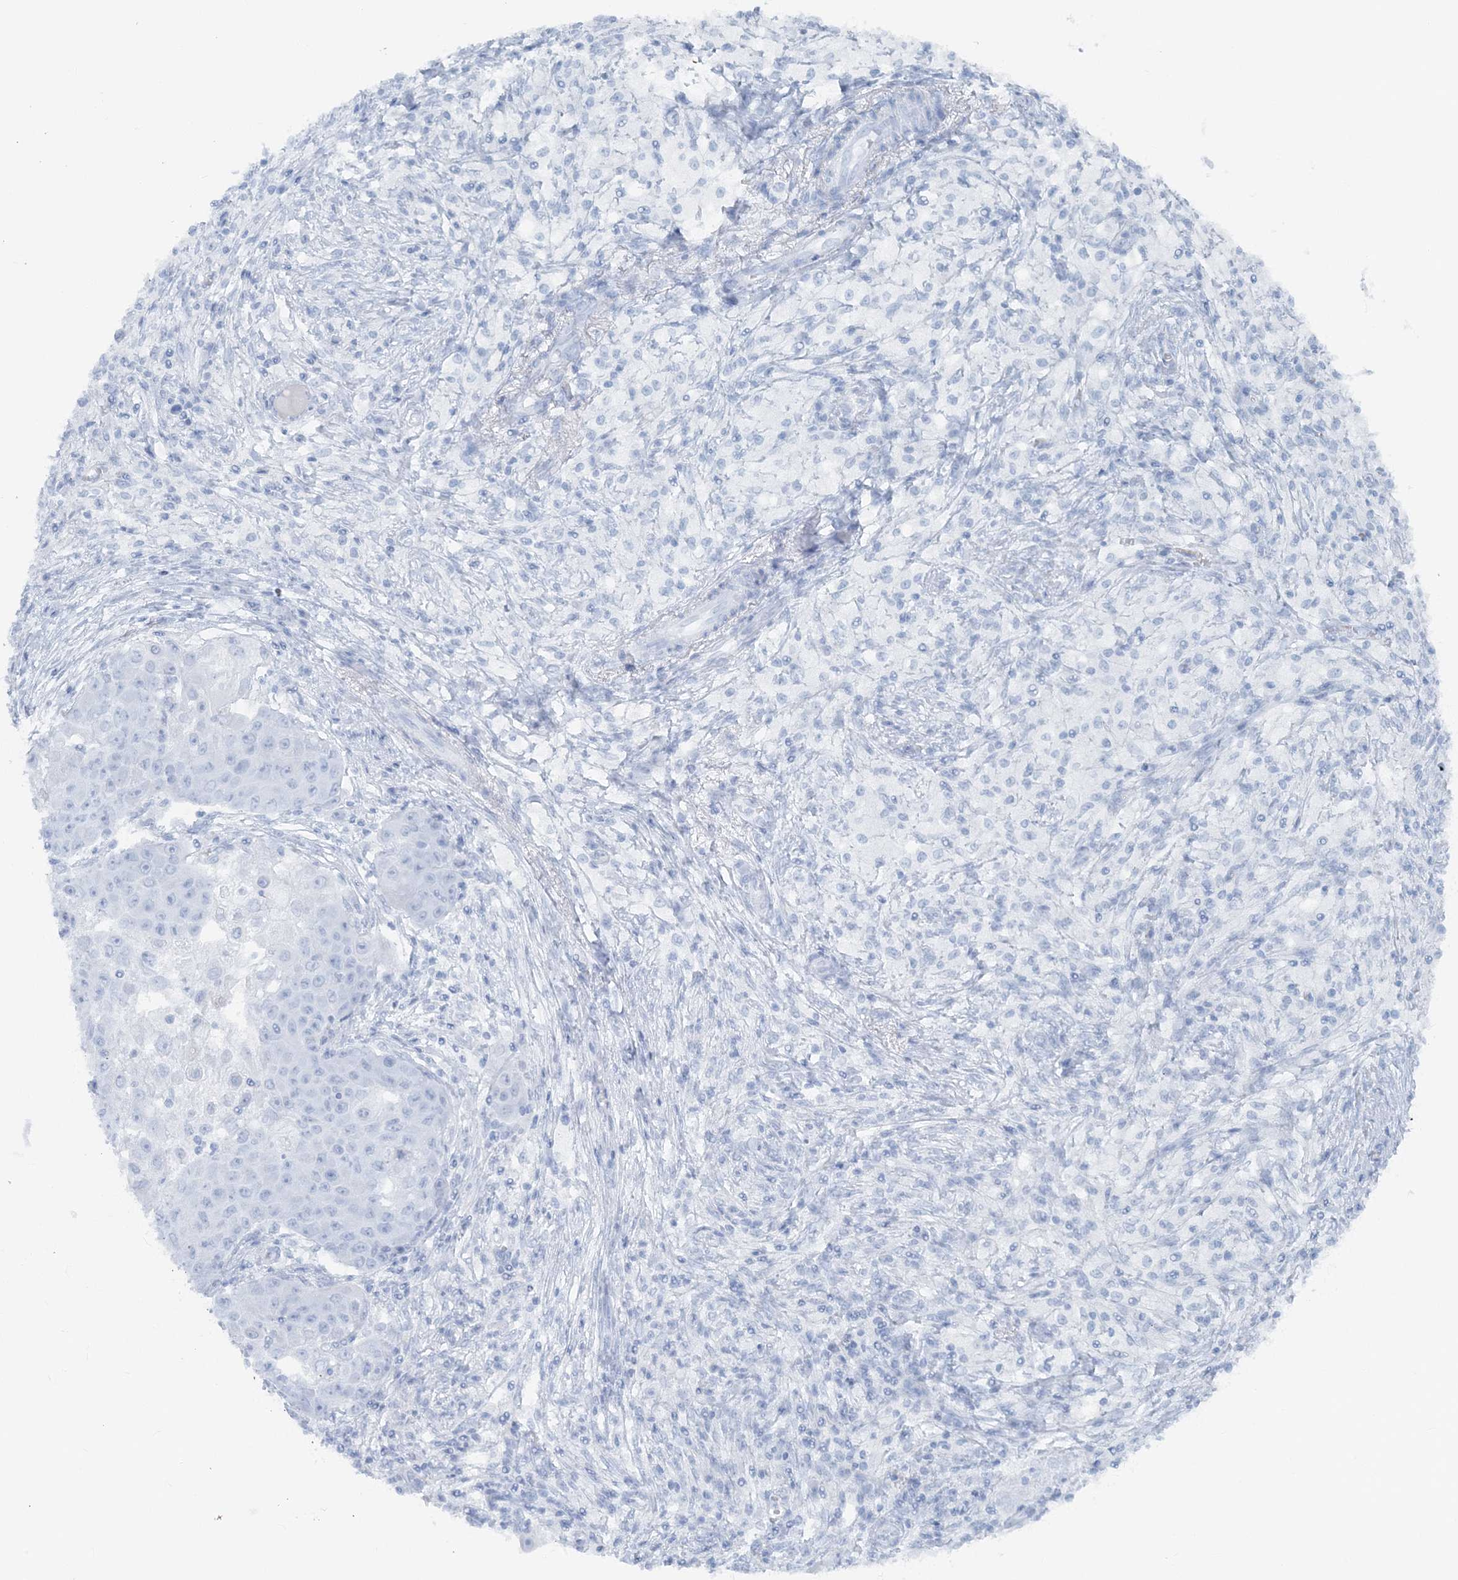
{"staining": {"intensity": "negative", "quantity": "none", "location": "none"}, "tissue": "ovarian cancer", "cell_type": "Tumor cells", "image_type": "cancer", "snomed": [{"axis": "morphology", "description": "Carcinoma, endometroid"}, {"axis": "topography", "description": "Ovary"}], "caption": "Photomicrograph shows no protein positivity in tumor cells of ovarian endometroid carcinoma tissue.", "gene": "ATP11A", "patient": {"sex": "female", "age": 42}}